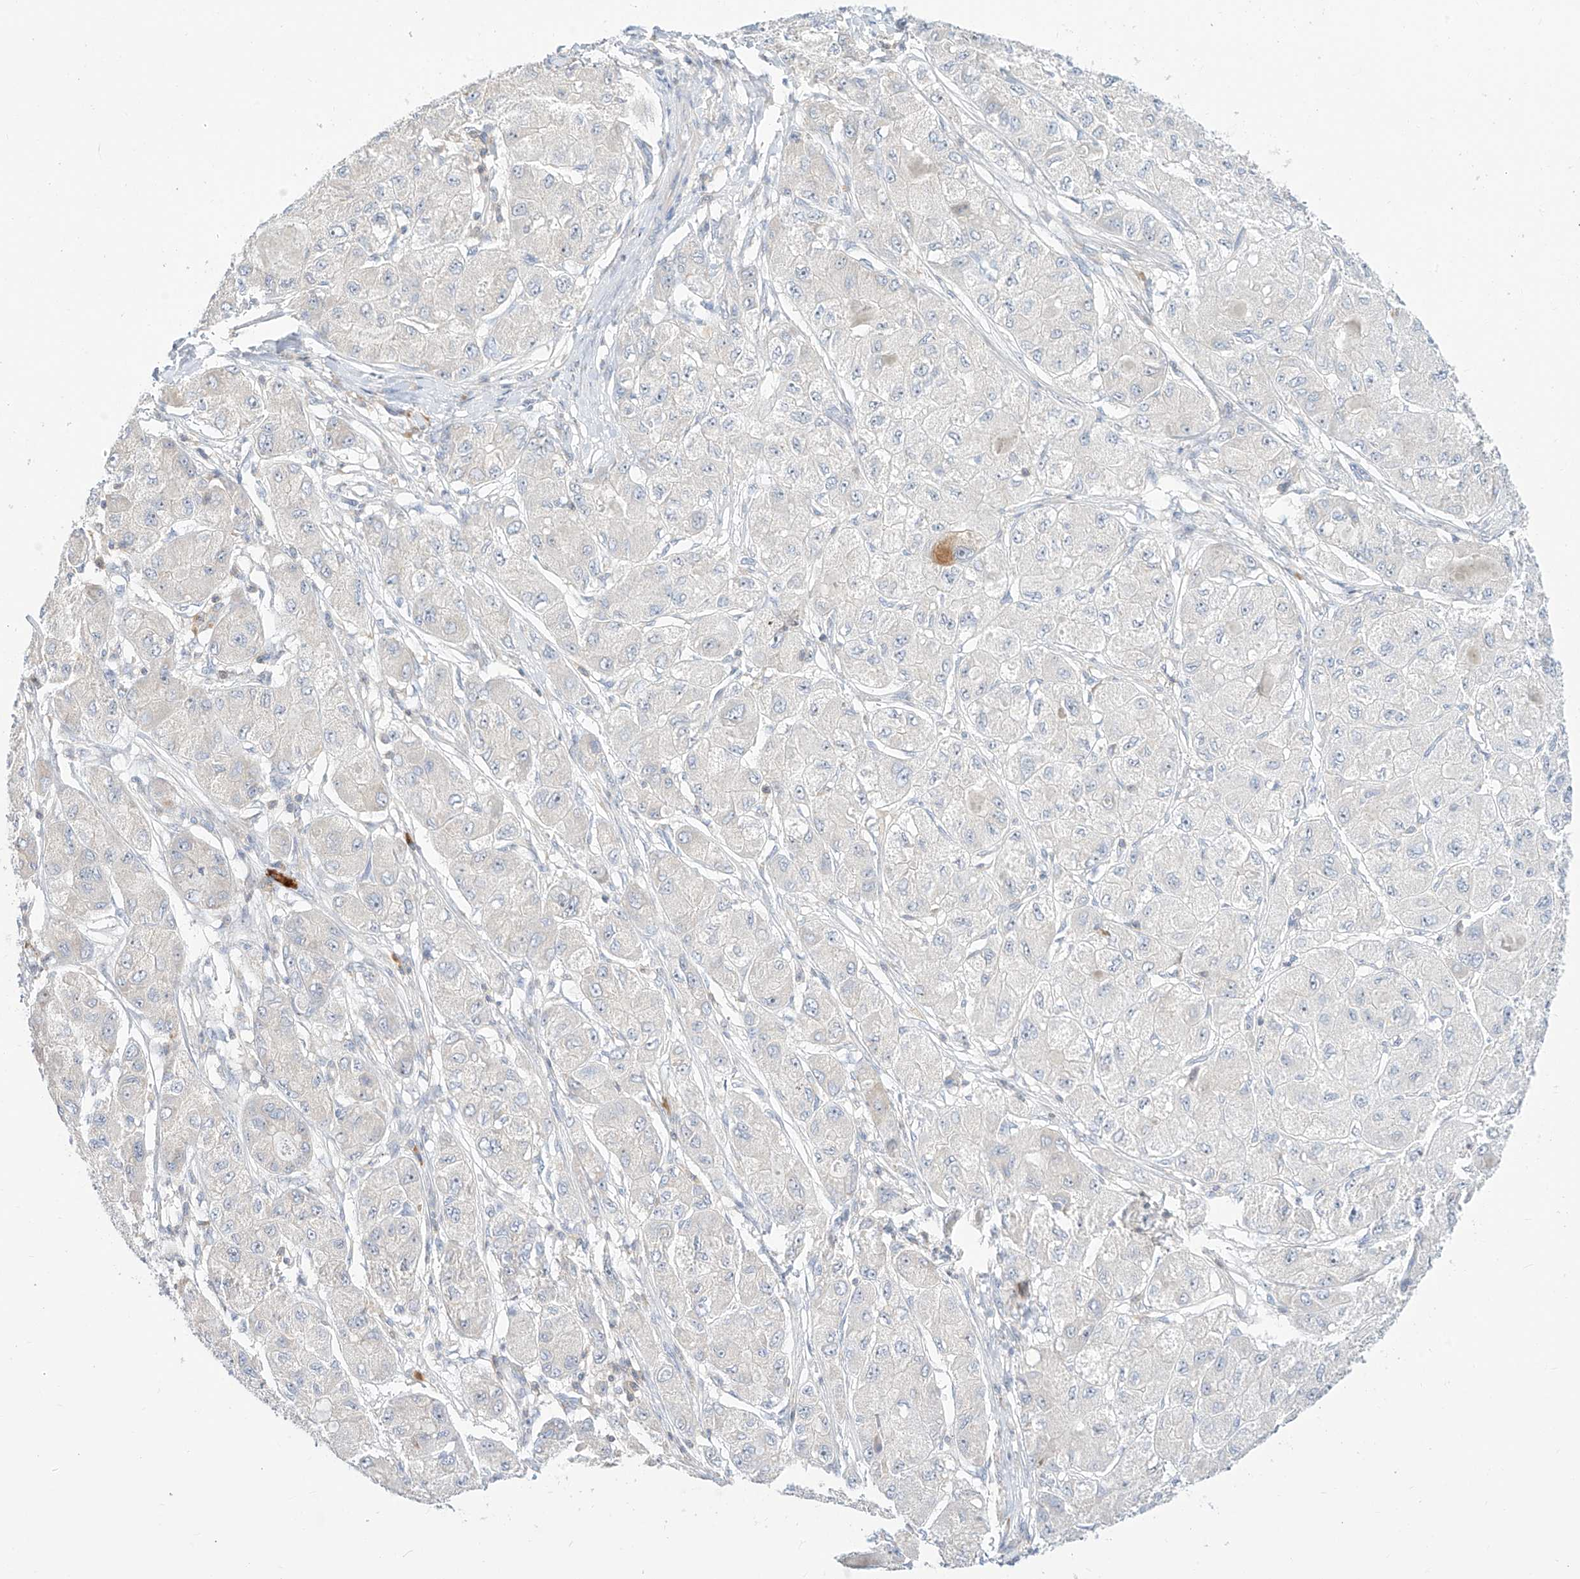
{"staining": {"intensity": "negative", "quantity": "none", "location": "none"}, "tissue": "liver cancer", "cell_type": "Tumor cells", "image_type": "cancer", "snomed": [{"axis": "morphology", "description": "Carcinoma, Hepatocellular, NOS"}, {"axis": "topography", "description": "Liver"}], "caption": "A high-resolution image shows immunohistochemistry staining of liver cancer, which reveals no significant expression in tumor cells. (DAB immunohistochemistry (IHC) with hematoxylin counter stain).", "gene": "SYTL3", "patient": {"sex": "male", "age": 80}}